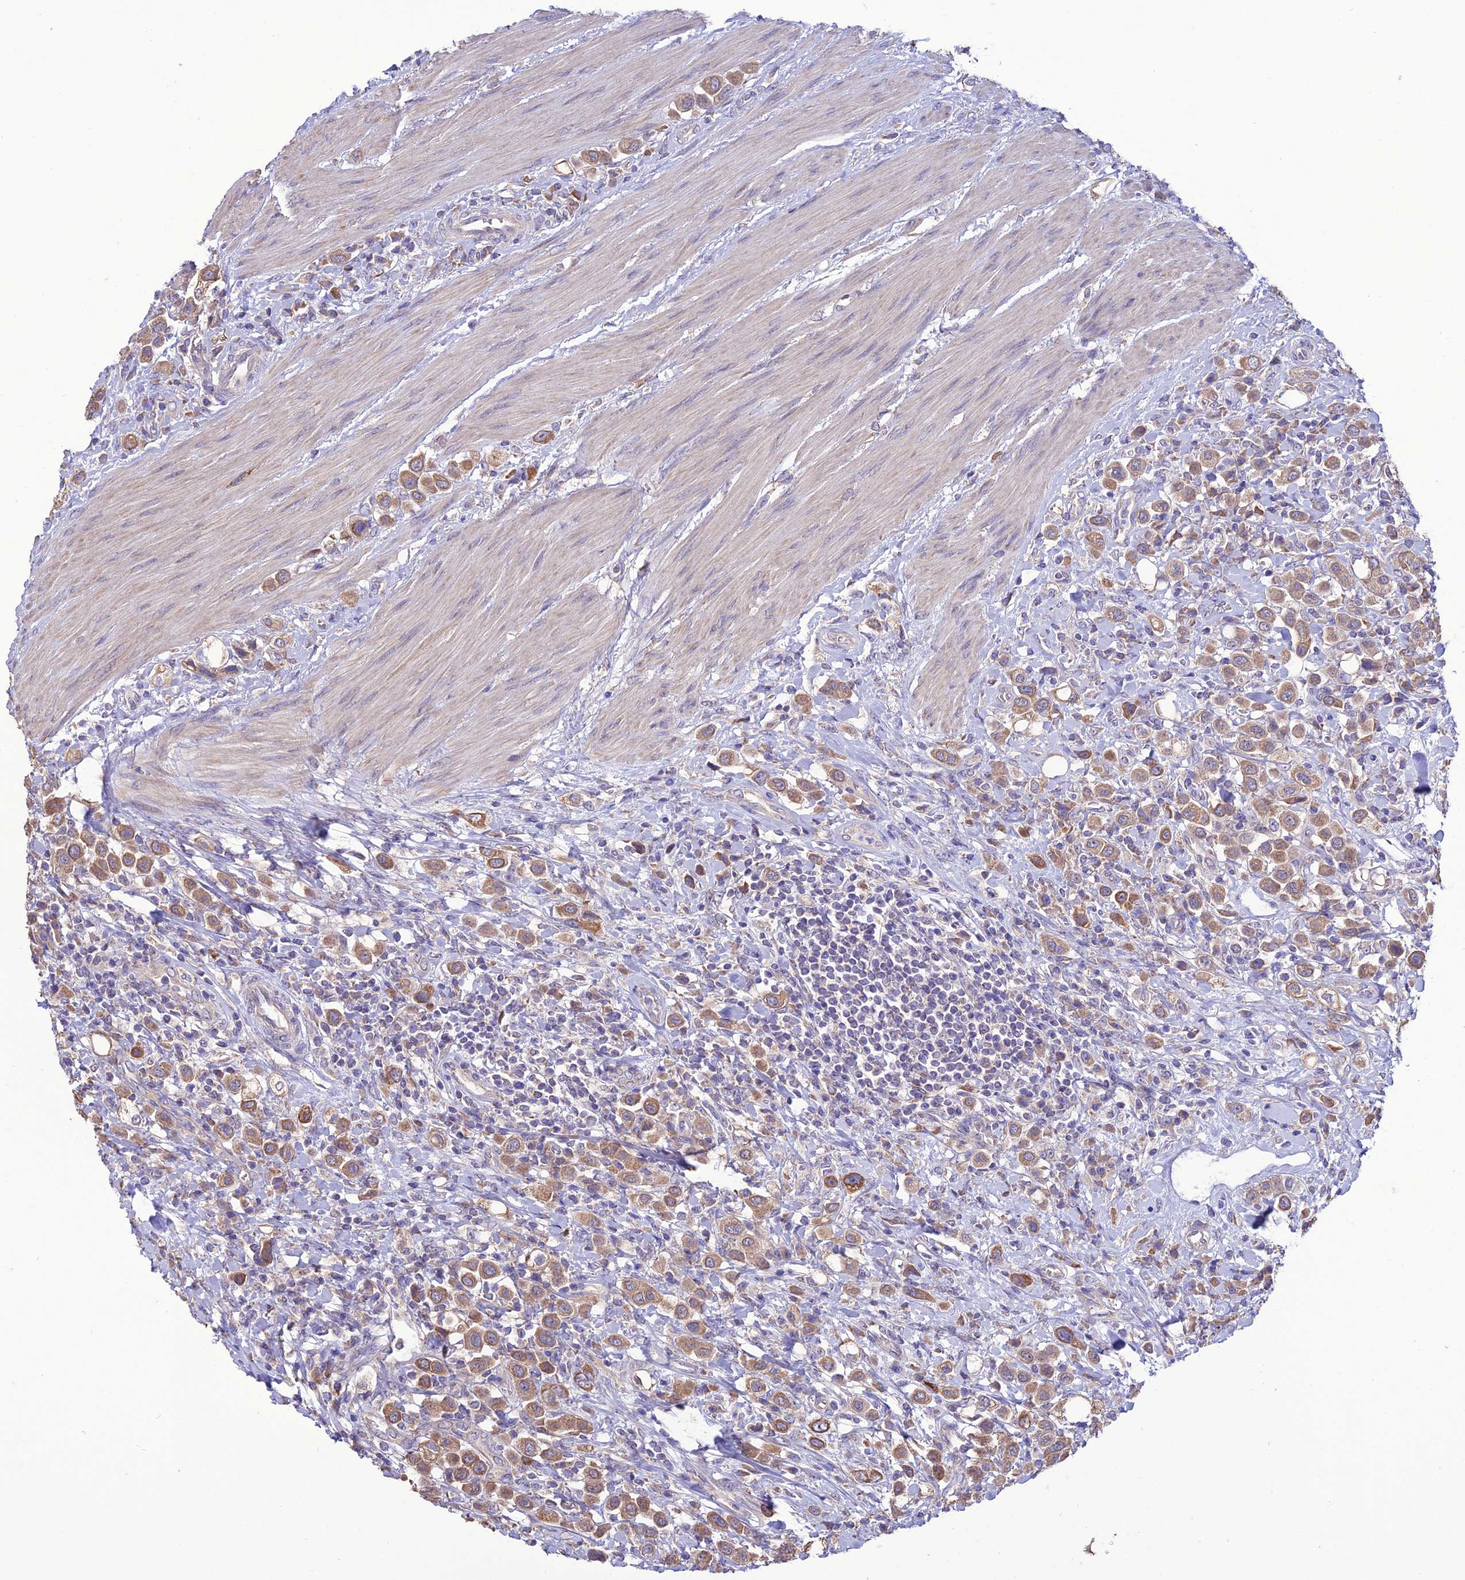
{"staining": {"intensity": "moderate", "quantity": ">75%", "location": "cytoplasmic/membranous"}, "tissue": "urothelial cancer", "cell_type": "Tumor cells", "image_type": "cancer", "snomed": [{"axis": "morphology", "description": "Urothelial carcinoma, High grade"}, {"axis": "topography", "description": "Urinary bladder"}], "caption": "The photomicrograph exhibits immunohistochemical staining of urothelial cancer. There is moderate cytoplasmic/membranous expression is seen in approximately >75% of tumor cells.", "gene": "HOGA1", "patient": {"sex": "male", "age": 50}}